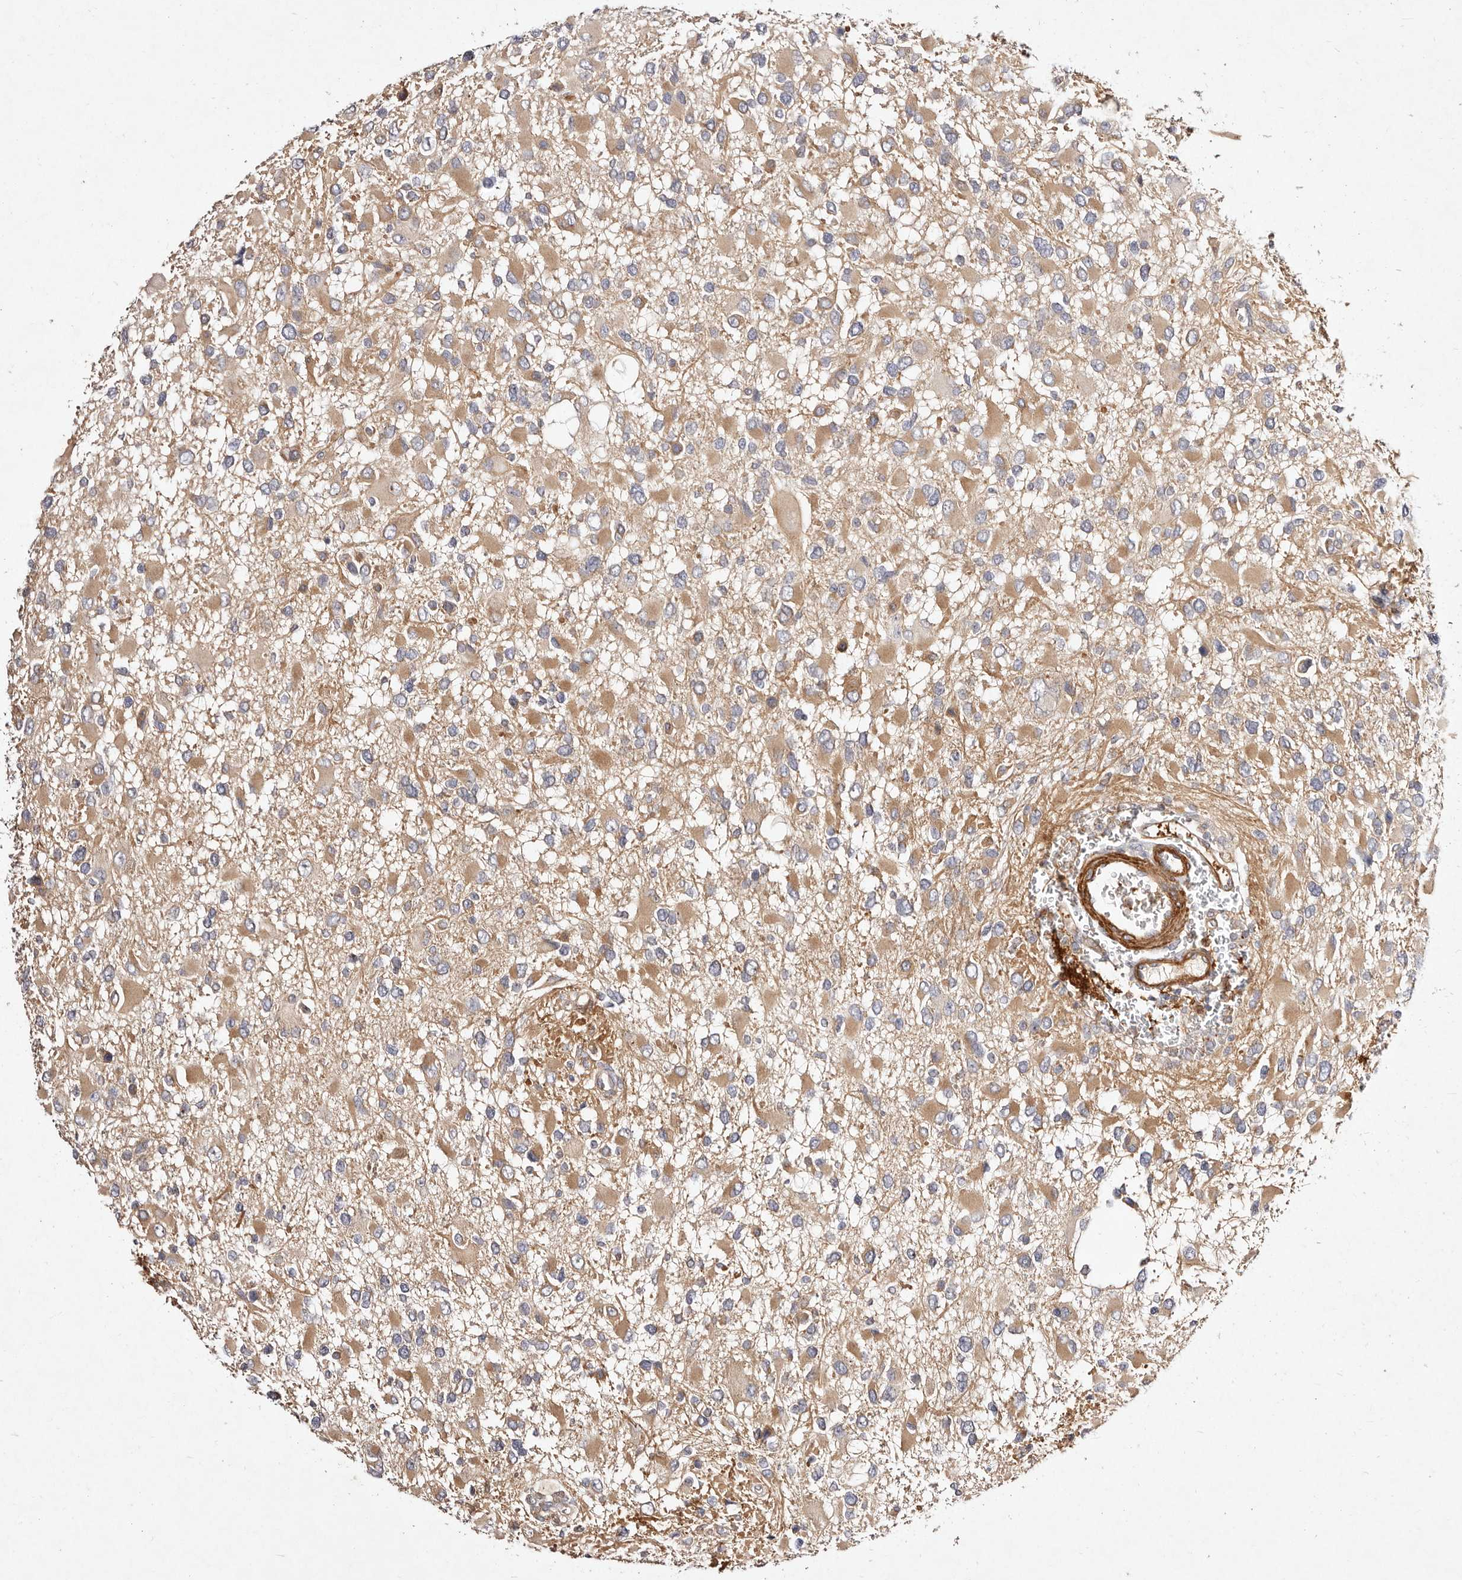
{"staining": {"intensity": "moderate", "quantity": ">75%", "location": "cytoplasmic/membranous"}, "tissue": "glioma", "cell_type": "Tumor cells", "image_type": "cancer", "snomed": [{"axis": "morphology", "description": "Glioma, malignant, High grade"}, {"axis": "topography", "description": "Brain"}], "caption": "This is a histology image of immunohistochemistry (IHC) staining of glioma, which shows moderate positivity in the cytoplasmic/membranous of tumor cells.", "gene": "MTMR11", "patient": {"sex": "male", "age": 53}}